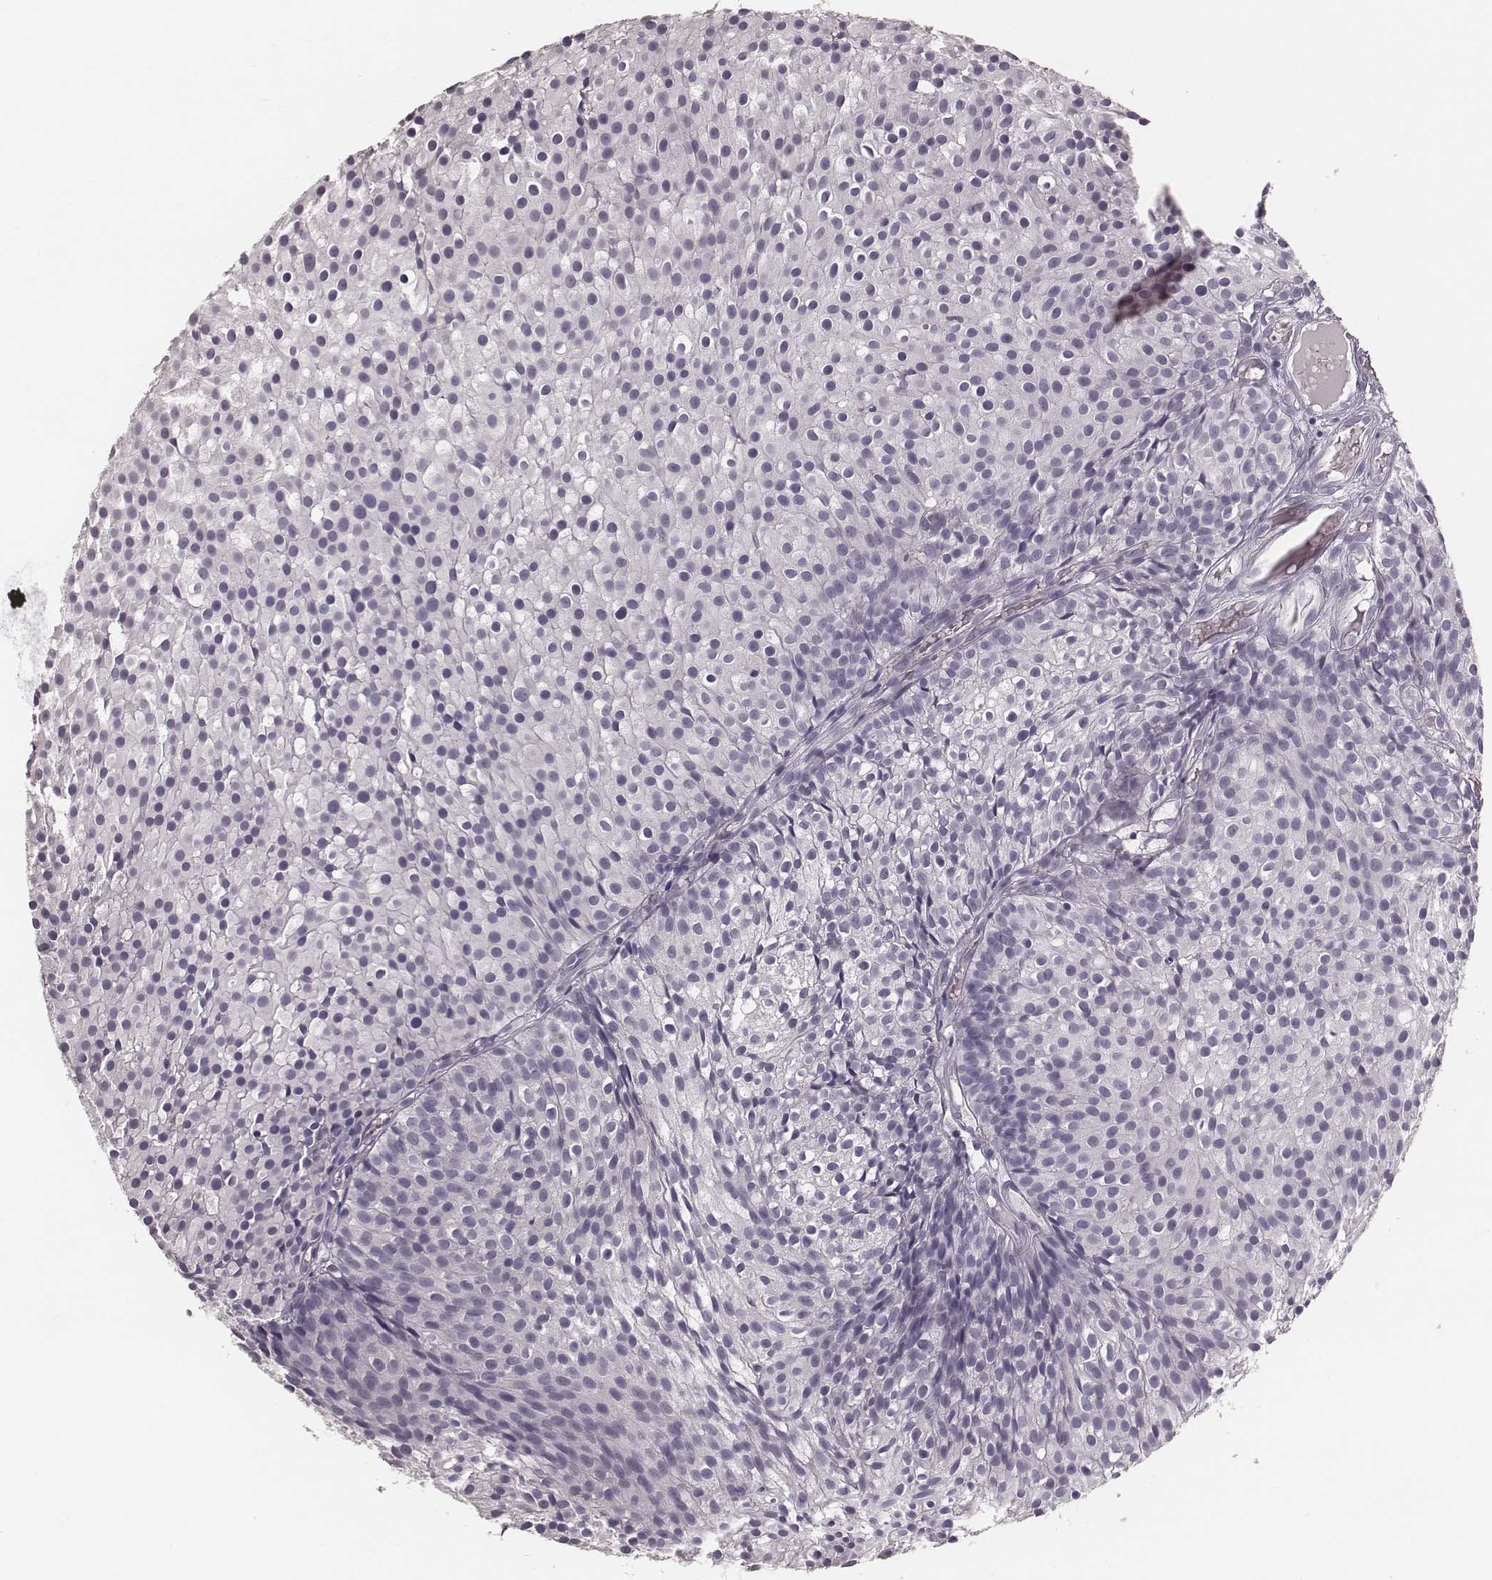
{"staining": {"intensity": "negative", "quantity": "none", "location": "none"}, "tissue": "urothelial cancer", "cell_type": "Tumor cells", "image_type": "cancer", "snomed": [{"axis": "morphology", "description": "Urothelial carcinoma, Low grade"}, {"axis": "topography", "description": "Urinary bladder"}], "caption": "Tumor cells show no significant protein staining in urothelial carcinoma (low-grade).", "gene": "SPA17", "patient": {"sex": "male", "age": 63}}